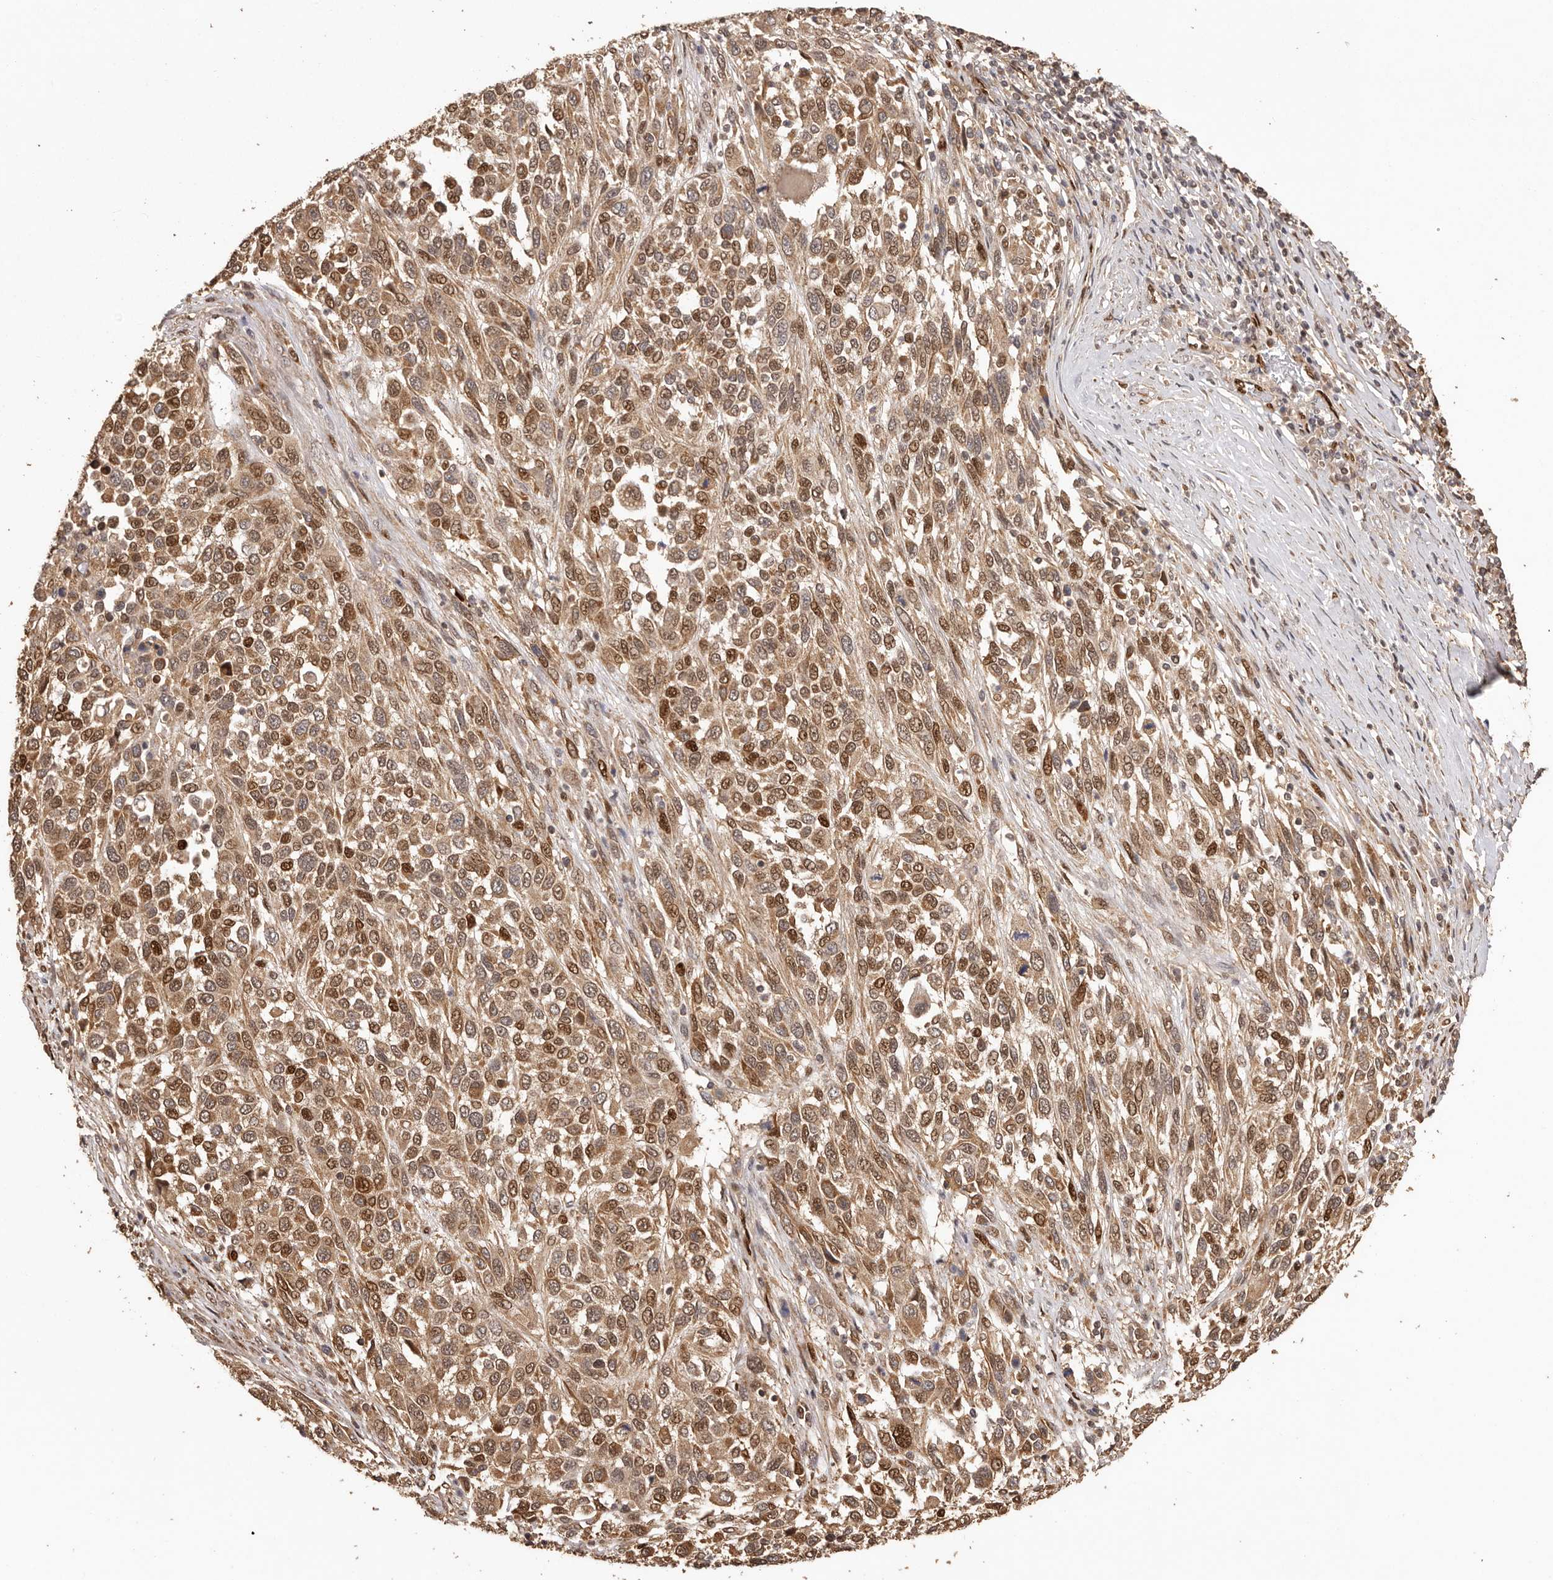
{"staining": {"intensity": "moderate", "quantity": ">75%", "location": "cytoplasmic/membranous,nuclear"}, "tissue": "melanoma", "cell_type": "Tumor cells", "image_type": "cancer", "snomed": [{"axis": "morphology", "description": "Malignant melanoma, Metastatic site"}, {"axis": "topography", "description": "Lymph node"}], "caption": "Moderate cytoplasmic/membranous and nuclear expression for a protein is appreciated in approximately >75% of tumor cells of malignant melanoma (metastatic site) using immunohistochemistry.", "gene": "UBR2", "patient": {"sex": "male", "age": 61}}